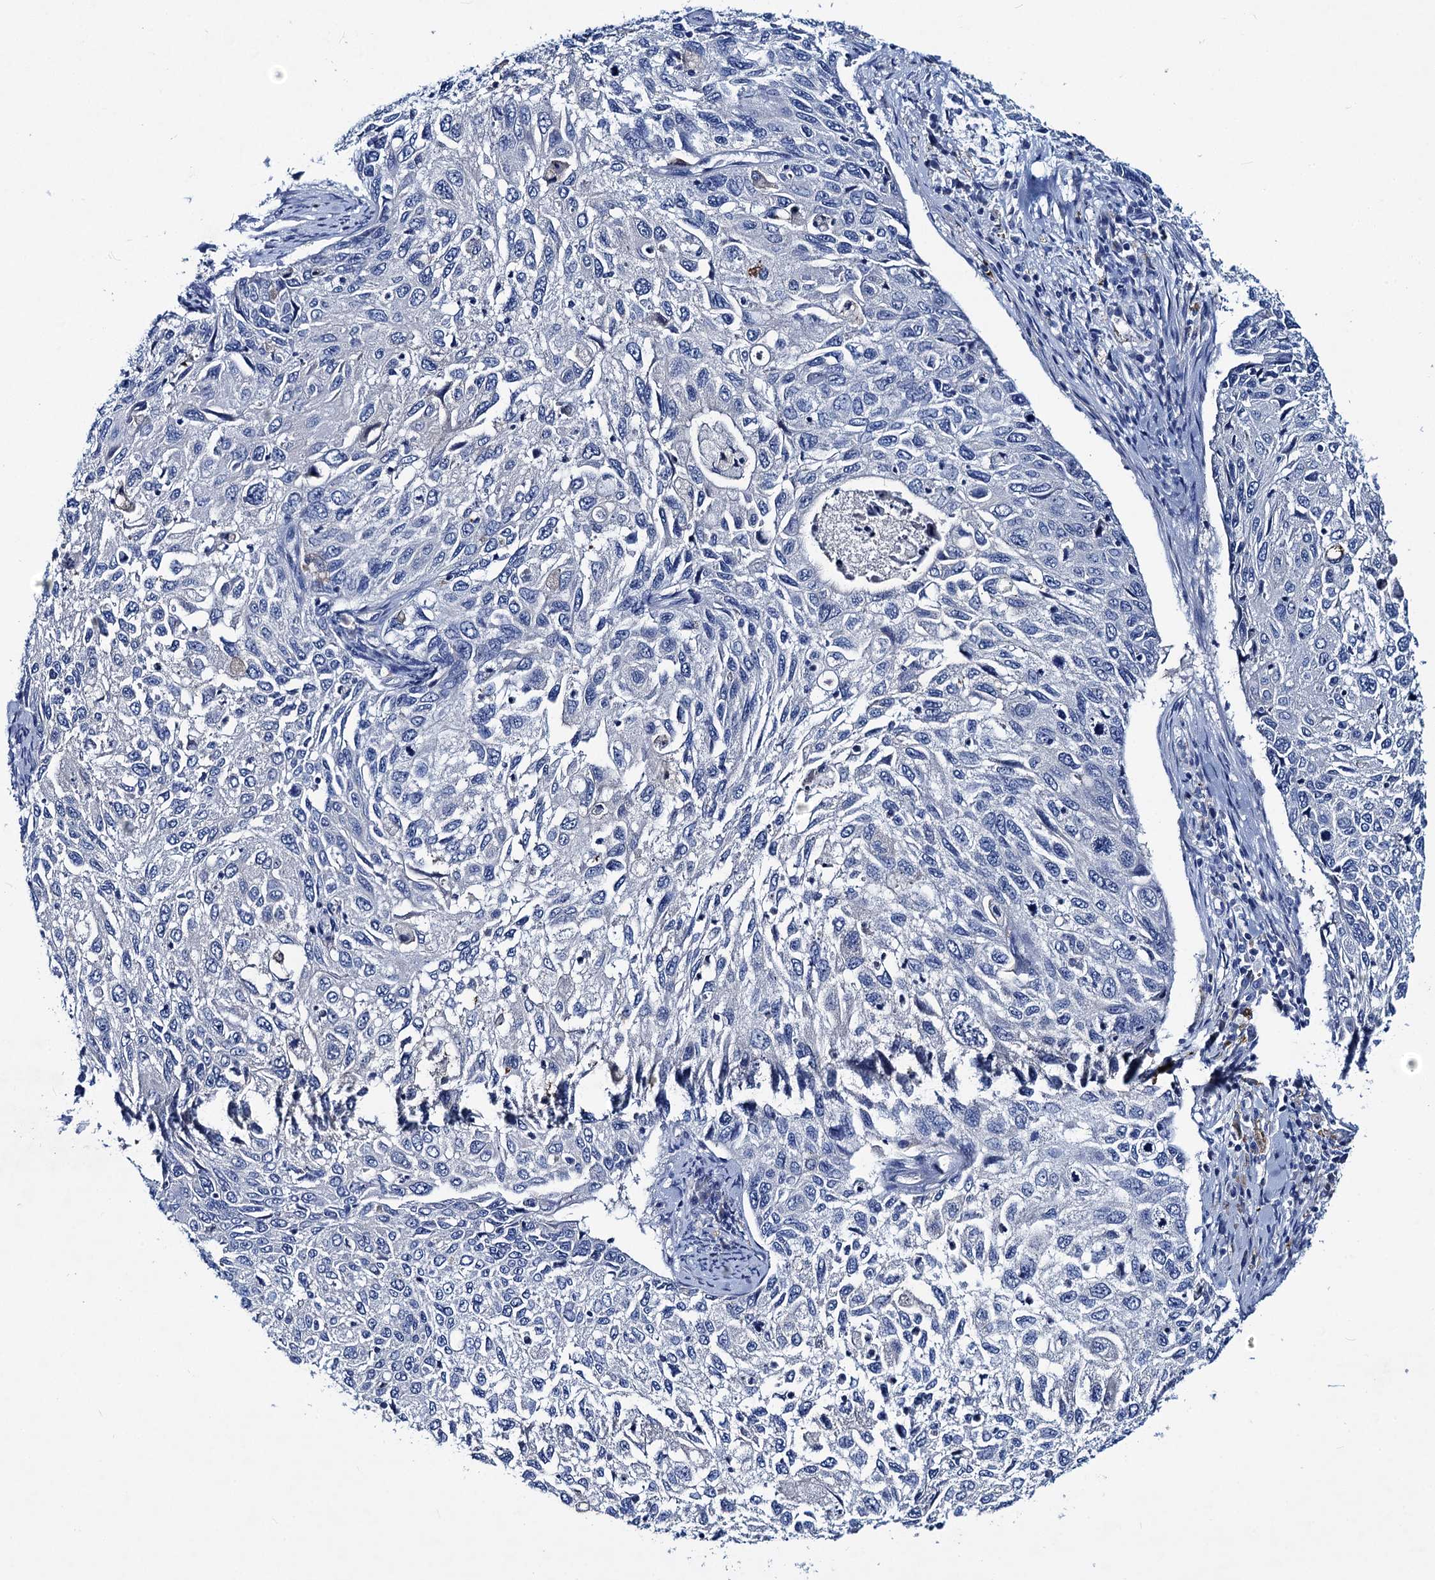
{"staining": {"intensity": "negative", "quantity": "none", "location": "none"}, "tissue": "cervical cancer", "cell_type": "Tumor cells", "image_type": "cancer", "snomed": [{"axis": "morphology", "description": "Squamous cell carcinoma, NOS"}, {"axis": "topography", "description": "Cervix"}], "caption": "A micrograph of human cervical cancer is negative for staining in tumor cells. The staining is performed using DAB (3,3'-diaminobenzidine) brown chromogen with nuclei counter-stained in using hematoxylin.", "gene": "RTKN2", "patient": {"sex": "female", "age": 70}}